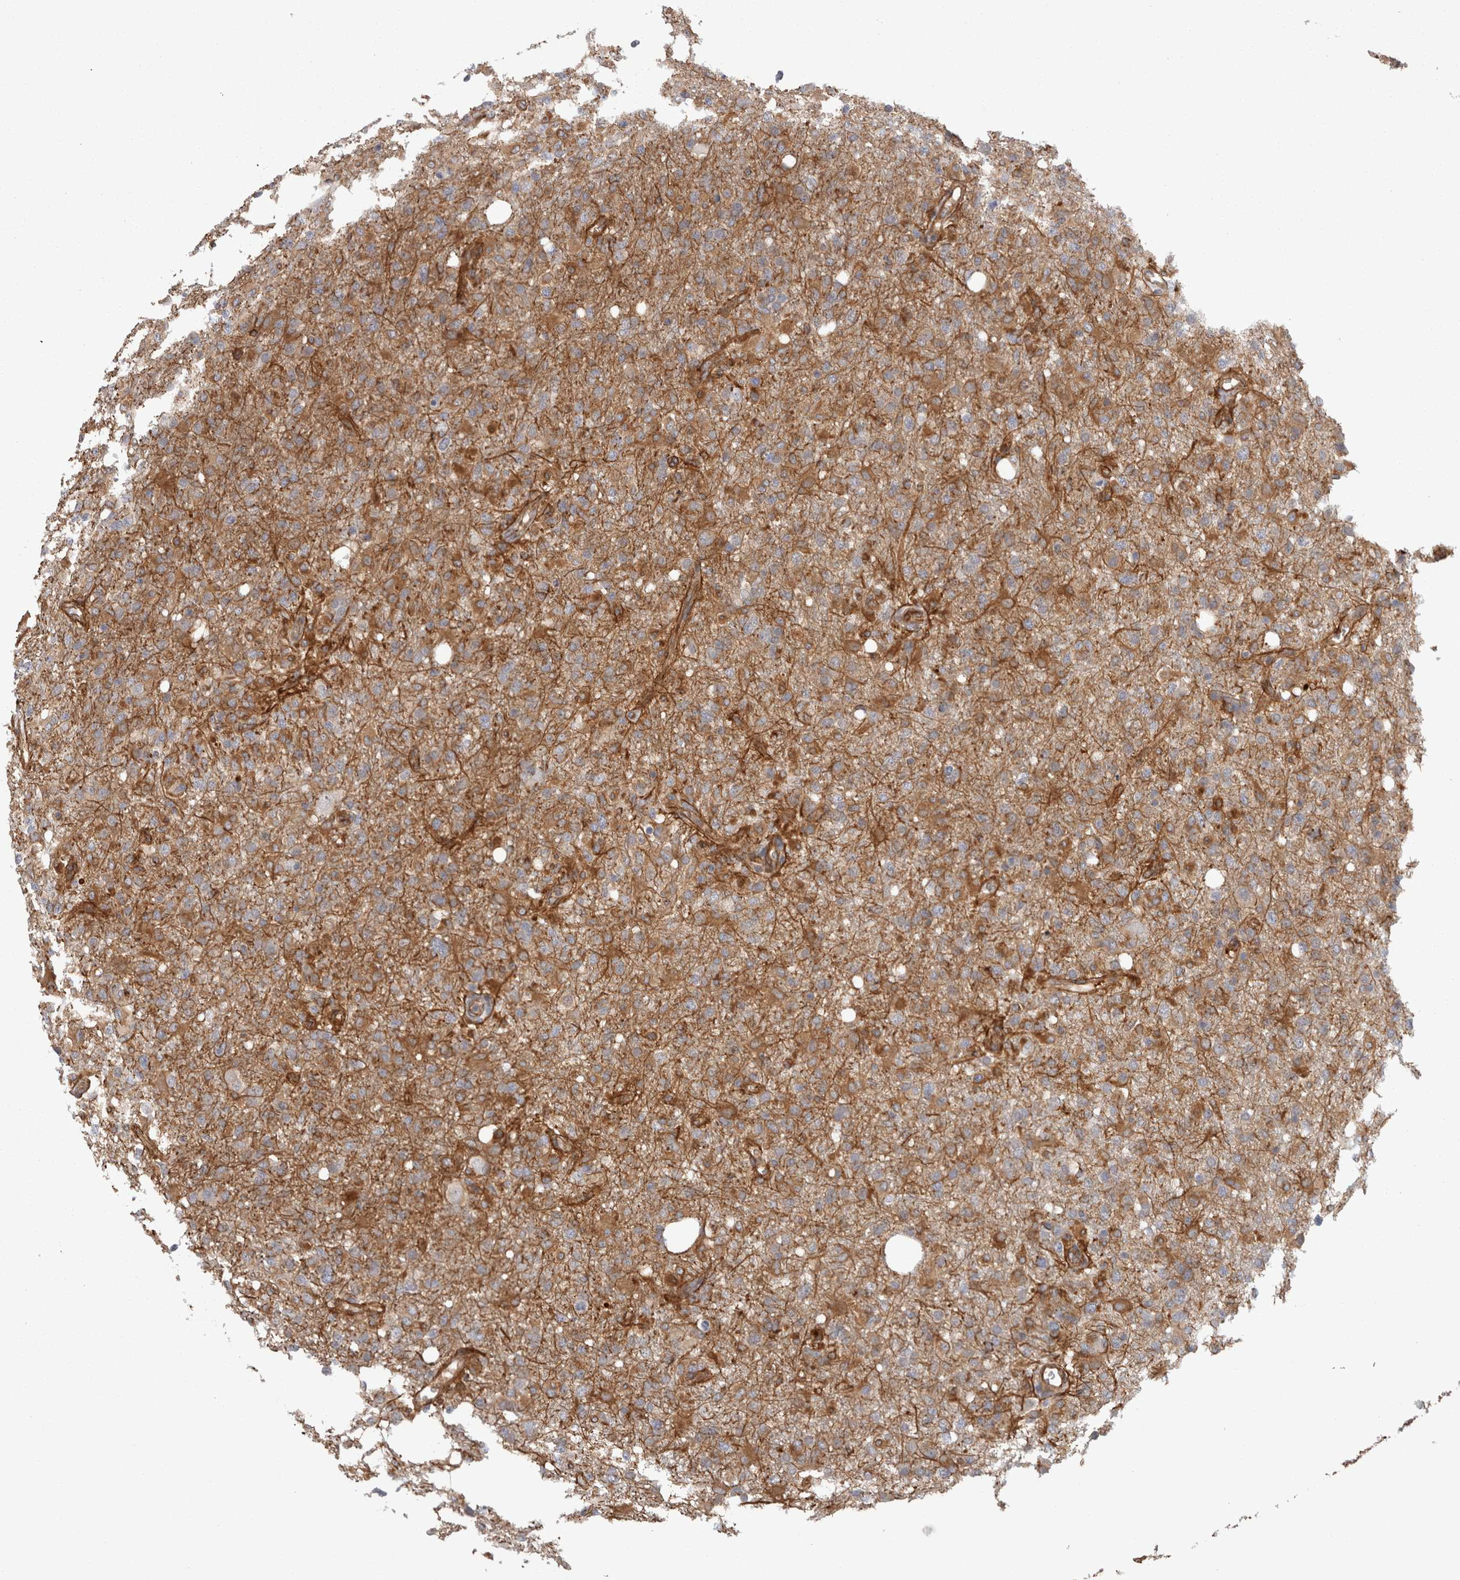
{"staining": {"intensity": "moderate", "quantity": "25%-75%", "location": "cytoplasmic/membranous"}, "tissue": "glioma", "cell_type": "Tumor cells", "image_type": "cancer", "snomed": [{"axis": "morphology", "description": "Glioma, malignant, High grade"}, {"axis": "topography", "description": "Brain"}], "caption": "Immunohistochemistry (IHC) histopathology image of neoplastic tissue: glioma stained using immunohistochemistry demonstrates medium levels of moderate protein expression localized specifically in the cytoplasmic/membranous of tumor cells, appearing as a cytoplasmic/membranous brown color.", "gene": "RMDN1", "patient": {"sex": "female", "age": 57}}